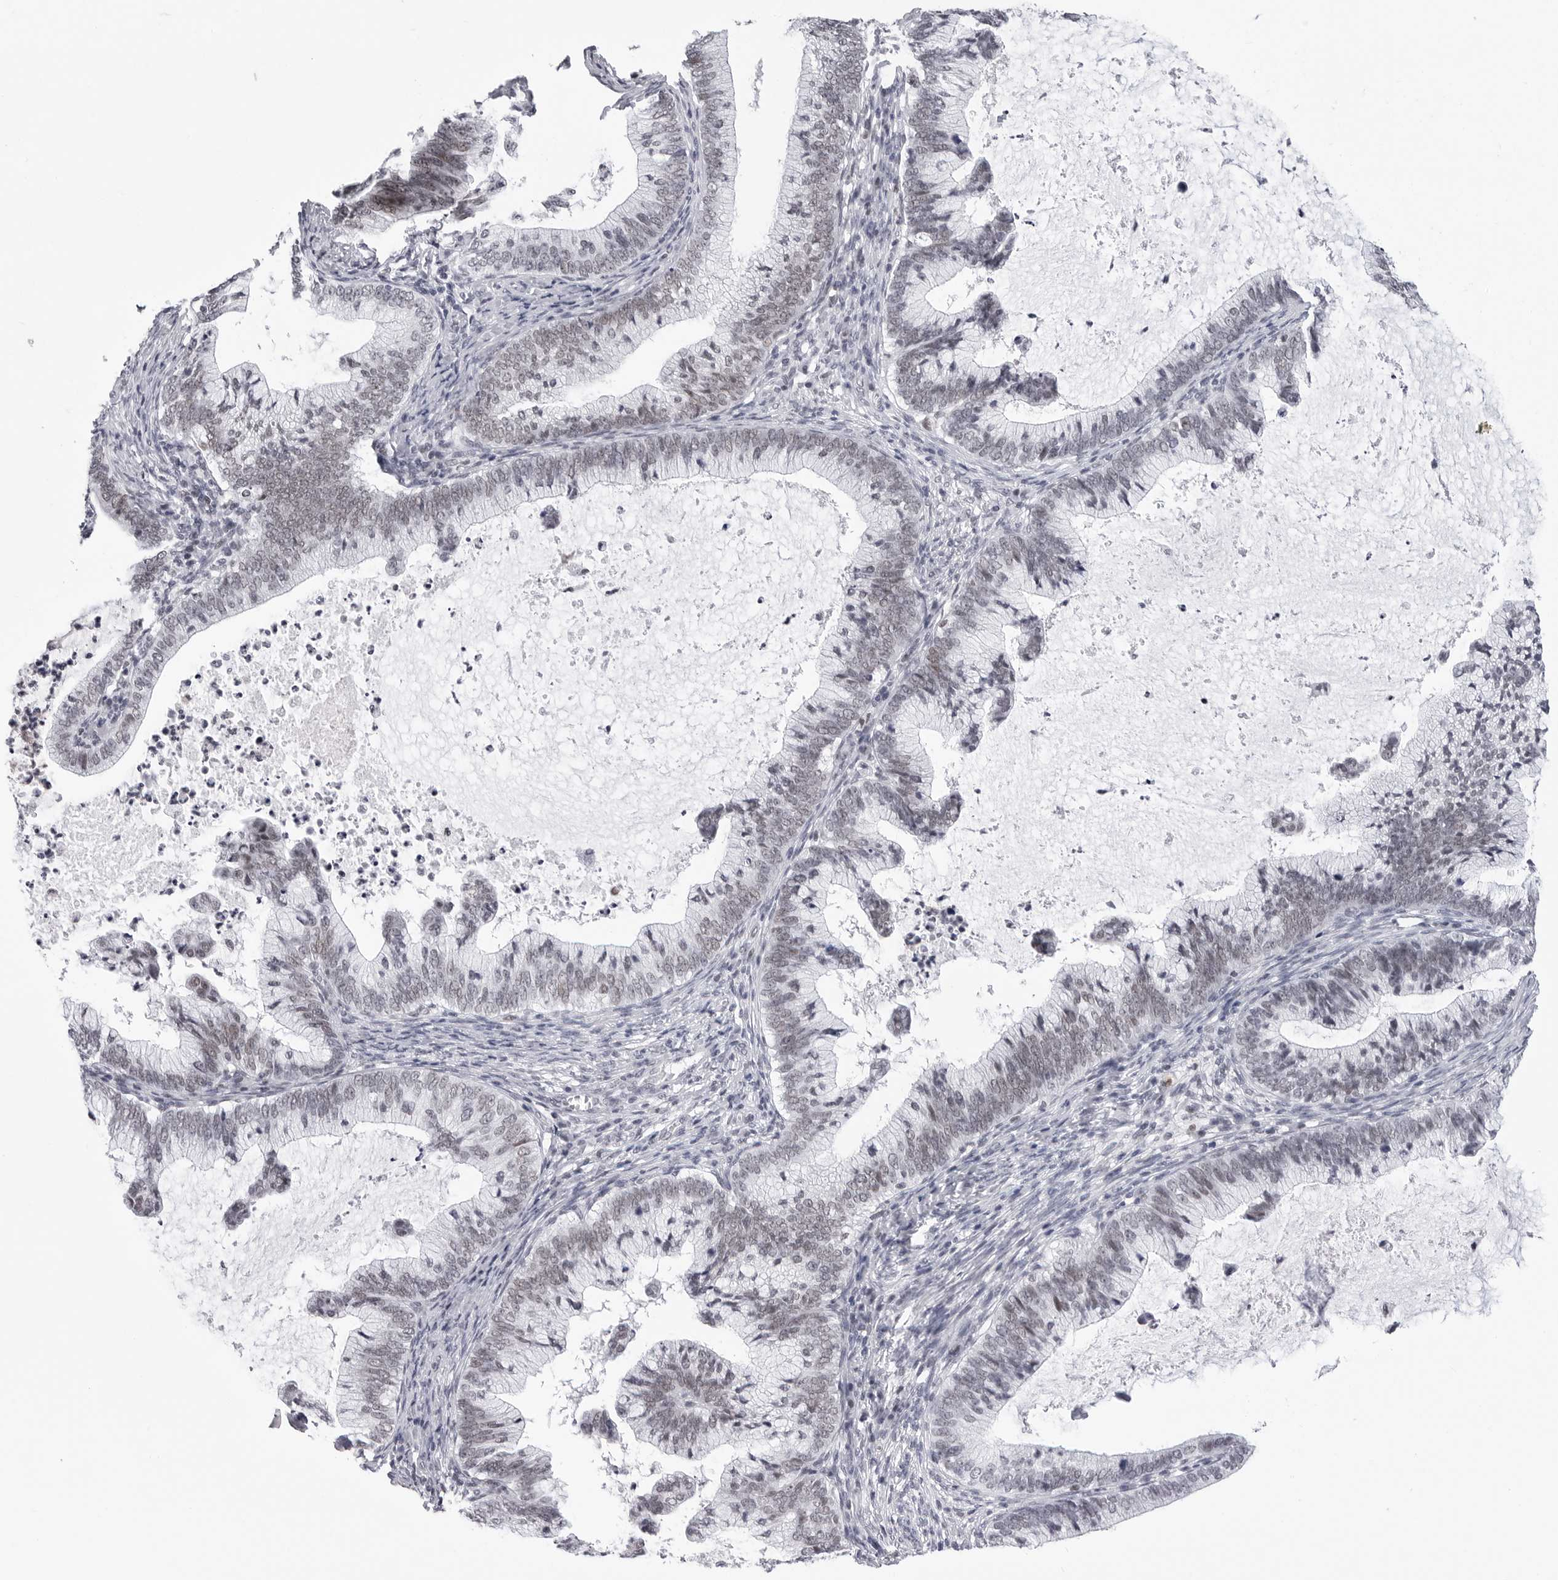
{"staining": {"intensity": "weak", "quantity": "<25%", "location": "nuclear"}, "tissue": "cervical cancer", "cell_type": "Tumor cells", "image_type": "cancer", "snomed": [{"axis": "morphology", "description": "Adenocarcinoma, NOS"}, {"axis": "topography", "description": "Cervix"}], "caption": "Protein analysis of cervical cancer (adenocarcinoma) exhibits no significant expression in tumor cells.", "gene": "SF3B4", "patient": {"sex": "female", "age": 36}}